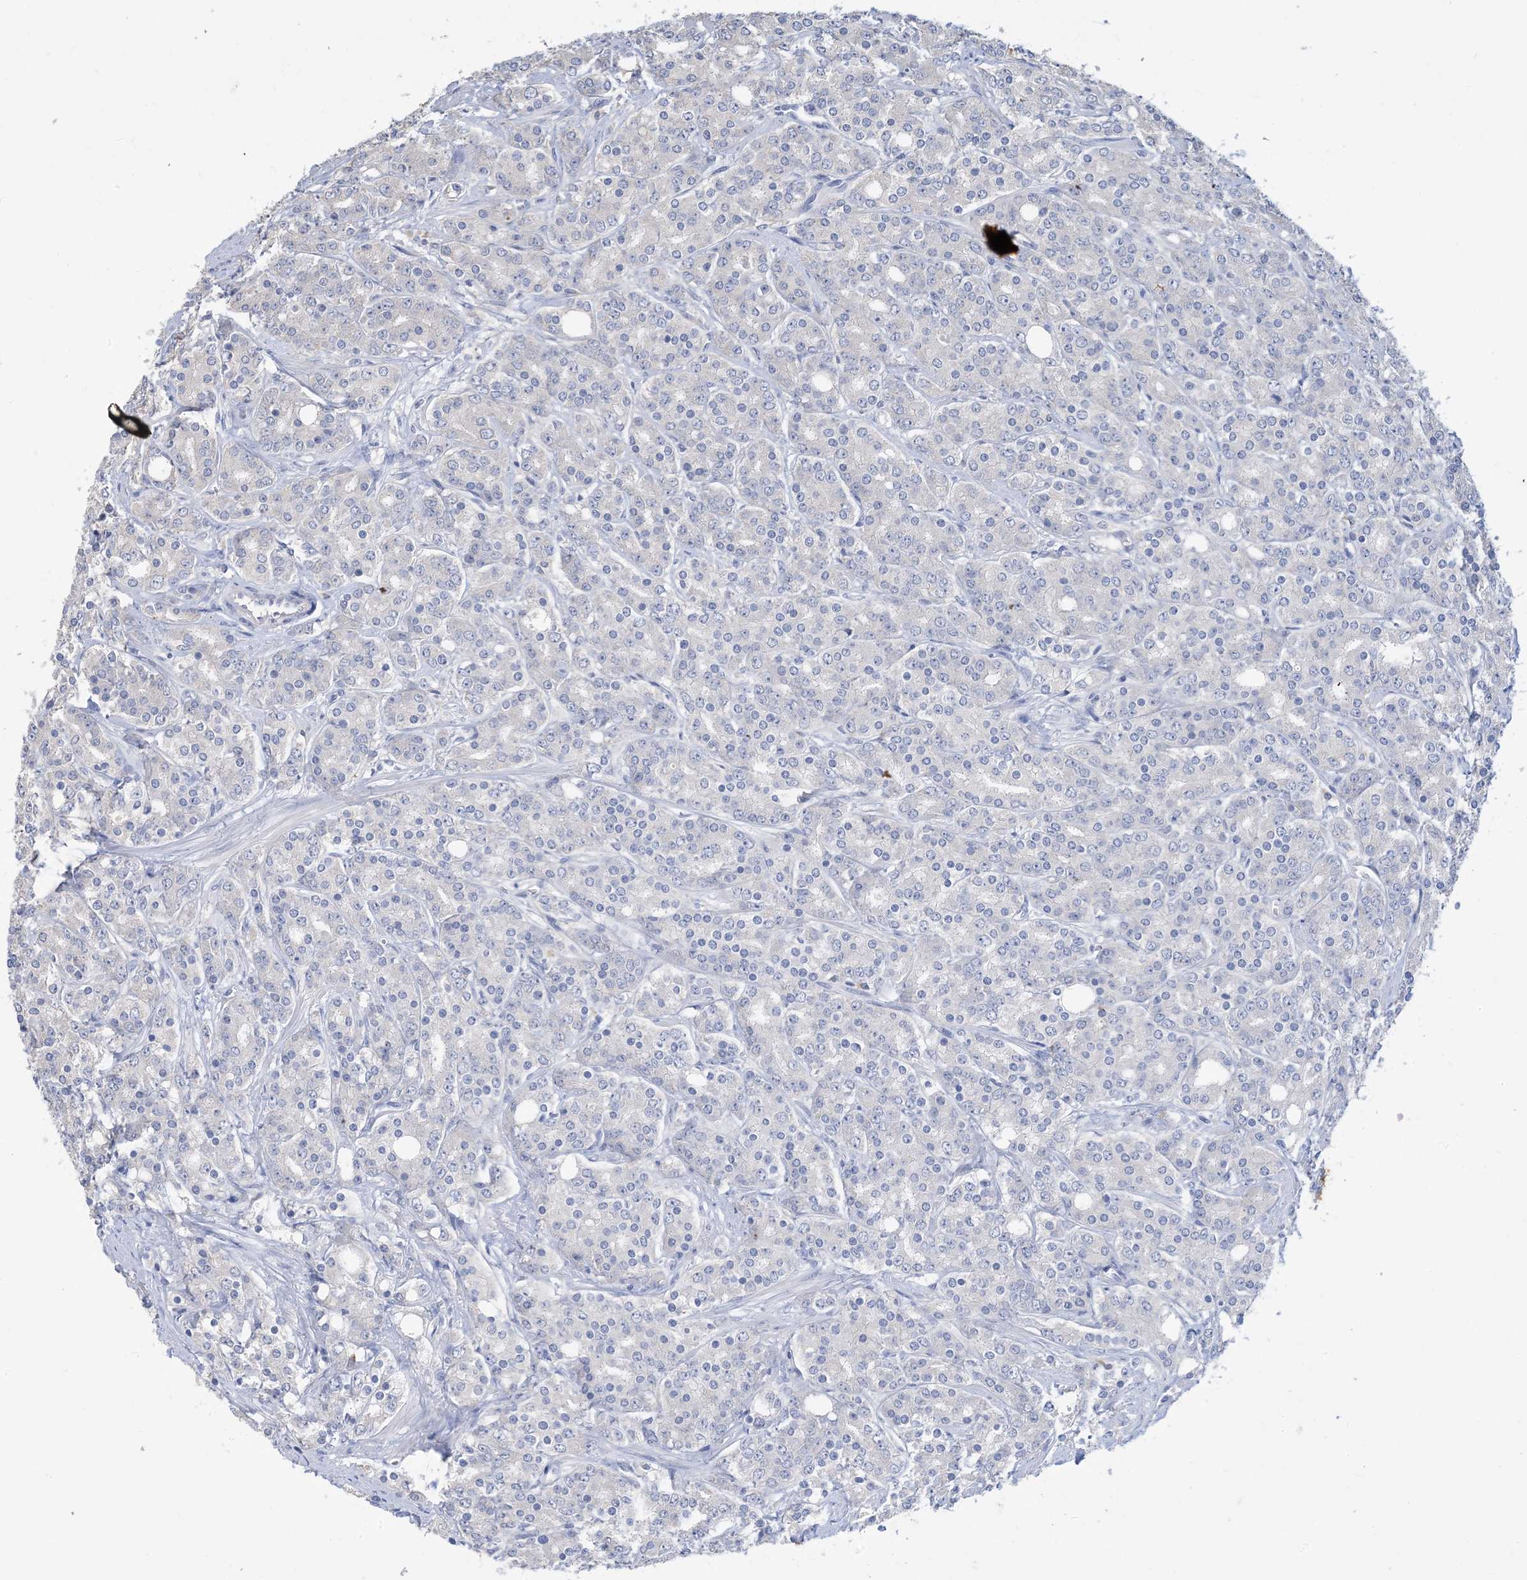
{"staining": {"intensity": "negative", "quantity": "none", "location": "none"}, "tissue": "prostate cancer", "cell_type": "Tumor cells", "image_type": "cancer", "snomed": [{"axis": "morphology", "description": "Adenocarcinoma, High grade"}, {"axis": "topography", "description": "Prostate"}], "caption": "Human prostate adenocarcinoma (high-grade) stained for a protein using IHC shows no staining in tumor cells.", "gene": "KPRP", "patient": {"sex": "male", "age": 62}}